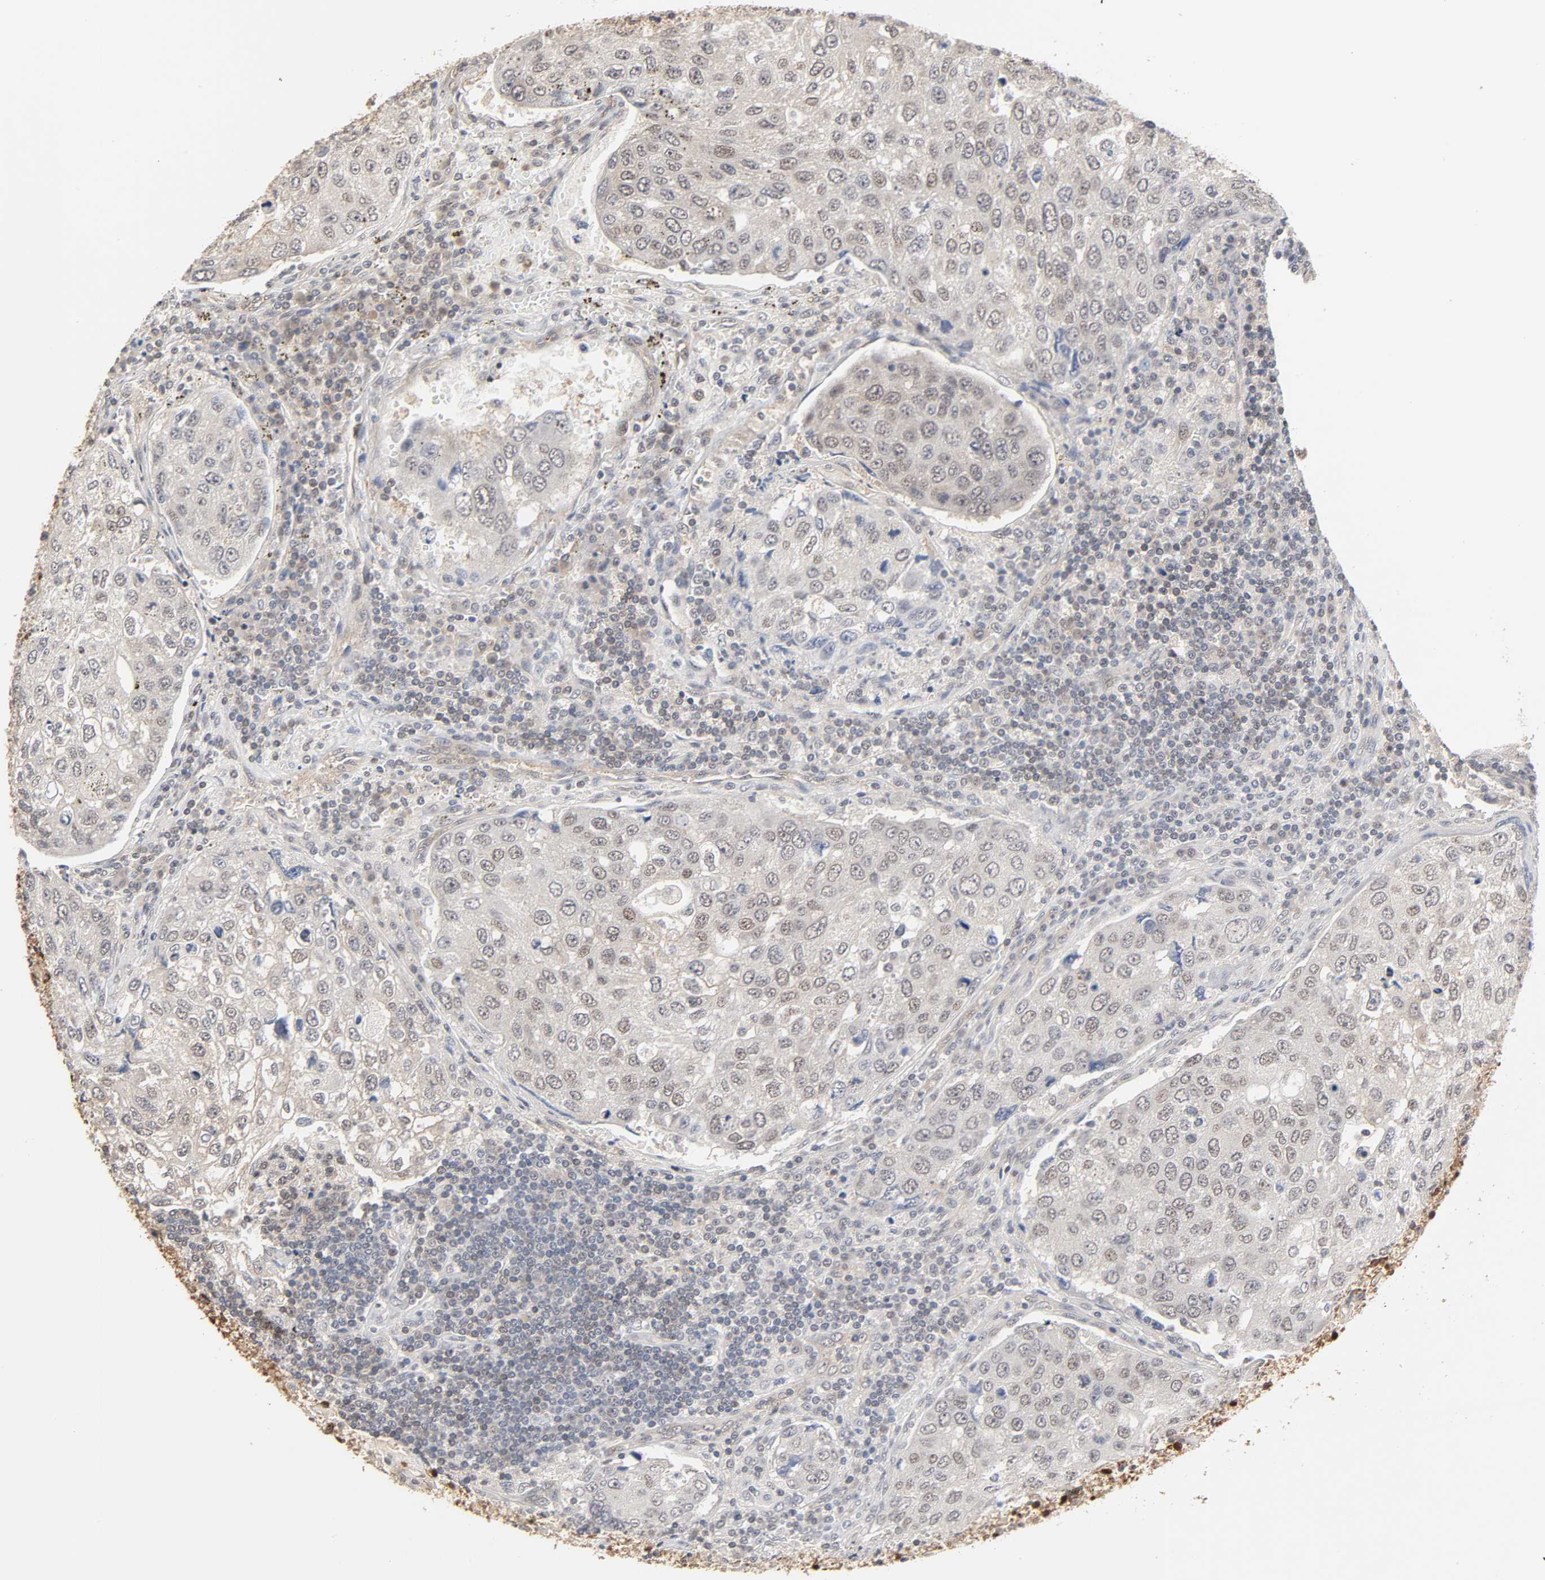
{"staining": {"intensity": "moderate", "quantity": ">75%", "location": "cytoplasmic/membranous,nuclear"}, "tissue": "urothelial cancer", "cell_type": "Tumor cells", "image_type": "cancer", "snomed": [{"axis": "morphology", "description": "Urothelial carcinoma, High grade"}, {"axis": "topography", "description": "Lymph node"}, {"axis": "topography", "description": "Urinary bladder"}], "caption": "Tumor cells show medium levels of moderate cytoplasmic/membranous and nuclear expression in approximately >75% of cells in urothelial cancer.", "gene": "HTR1E", "patient": {"sex": "male", "age": 51}}